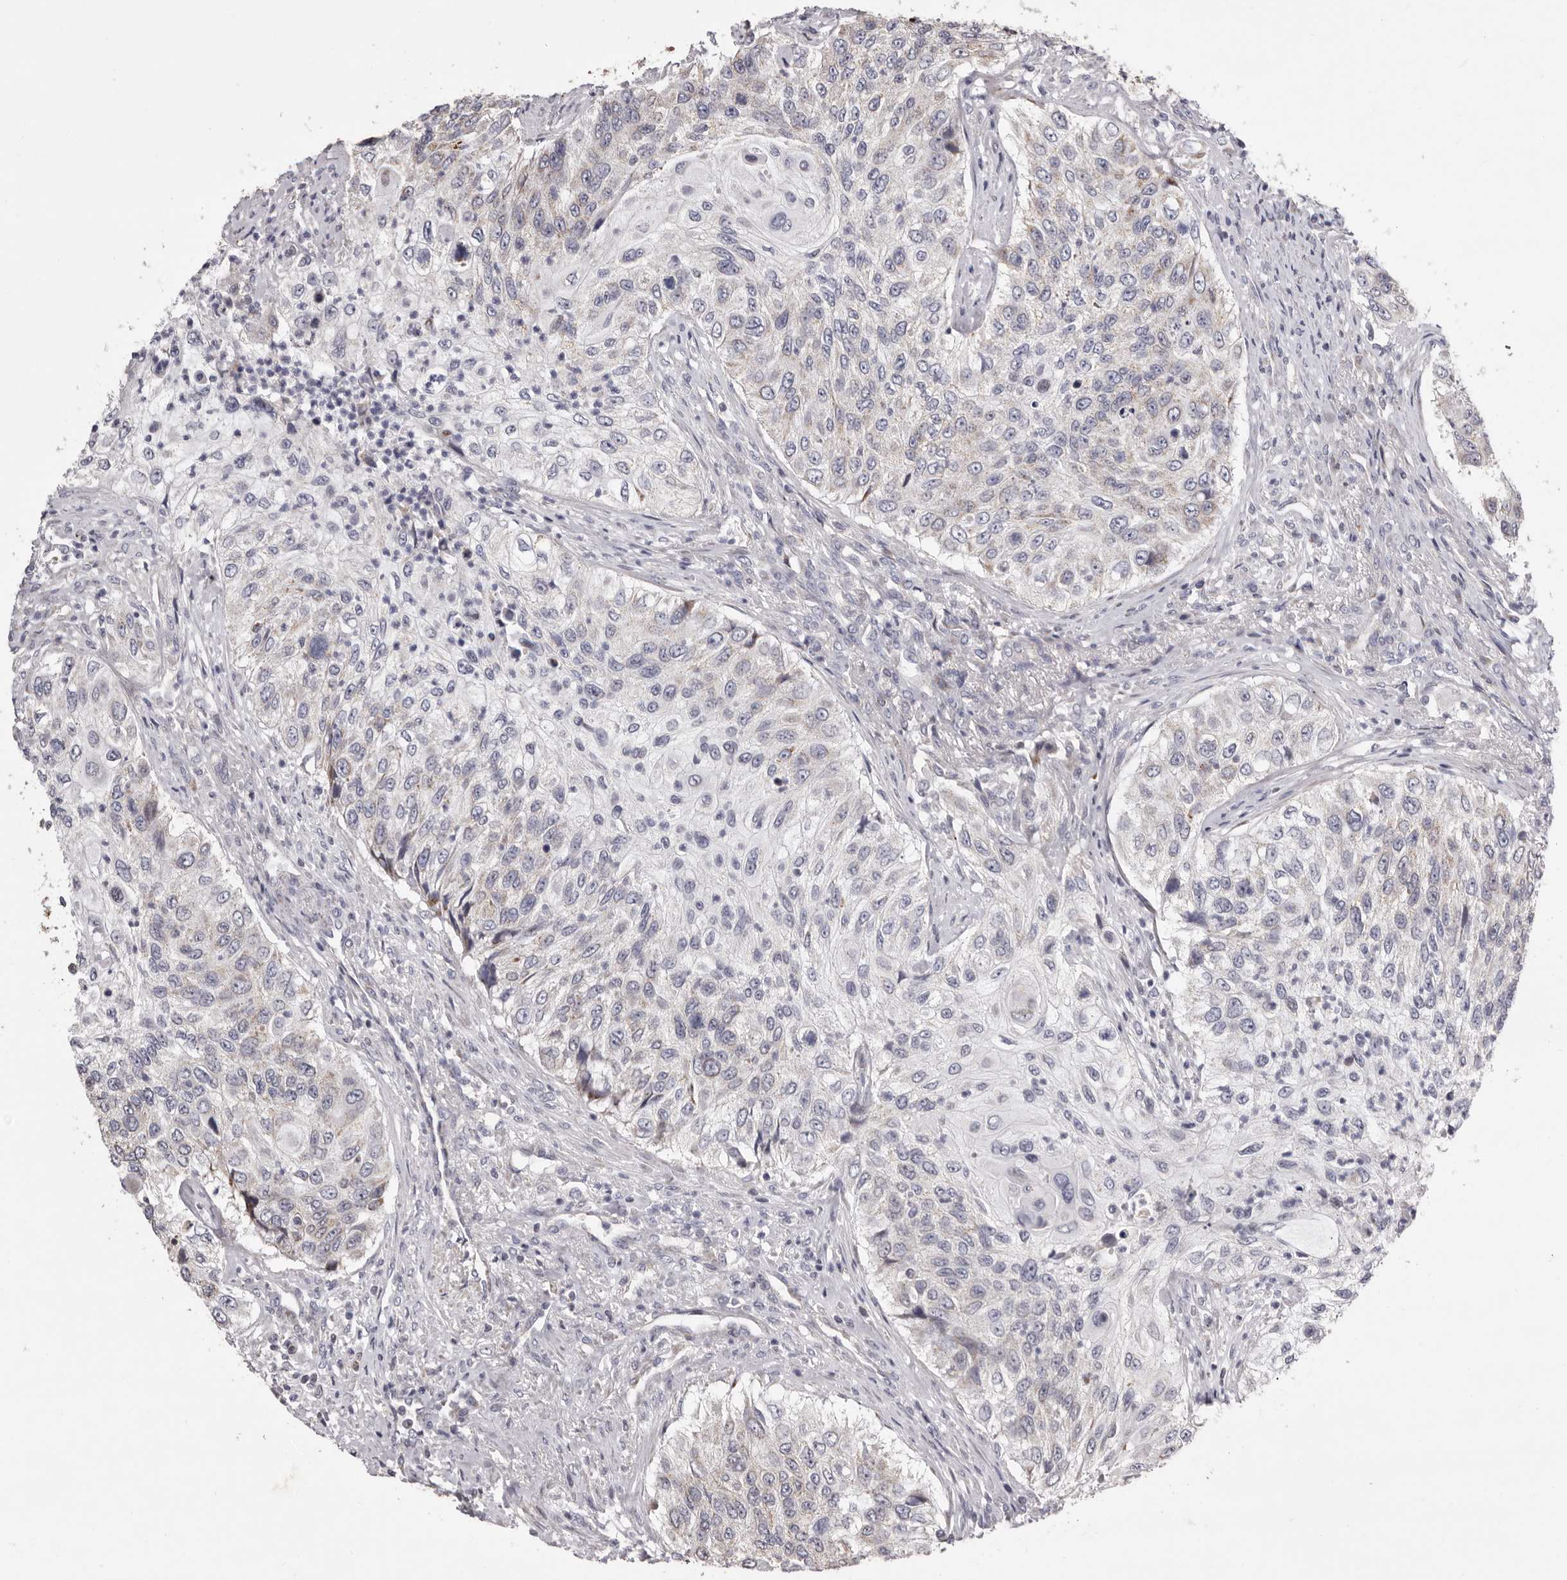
{"staining": {"intensity": "negative", "quantity": "none", "location": "none"}, "tissue": "urothelial cancer", "cell_type": "Tumor cells", "image_type": "cancer", "snomed": [{"axis": "morphology", "description": "Urothelial carcinoma, High grade"}, {"axis": "topography", "description": "Urinary bladder"}], "caption": "The histopathology image demonstrates no significant positivity in tumor cells of urothelial cancer. (DAB (3,3'-diaminobenzidine) immunohistochemistry (IHC), high magnification).", "gene": "TIMM17B", "patient": {"sex": "female", "age": 60}}